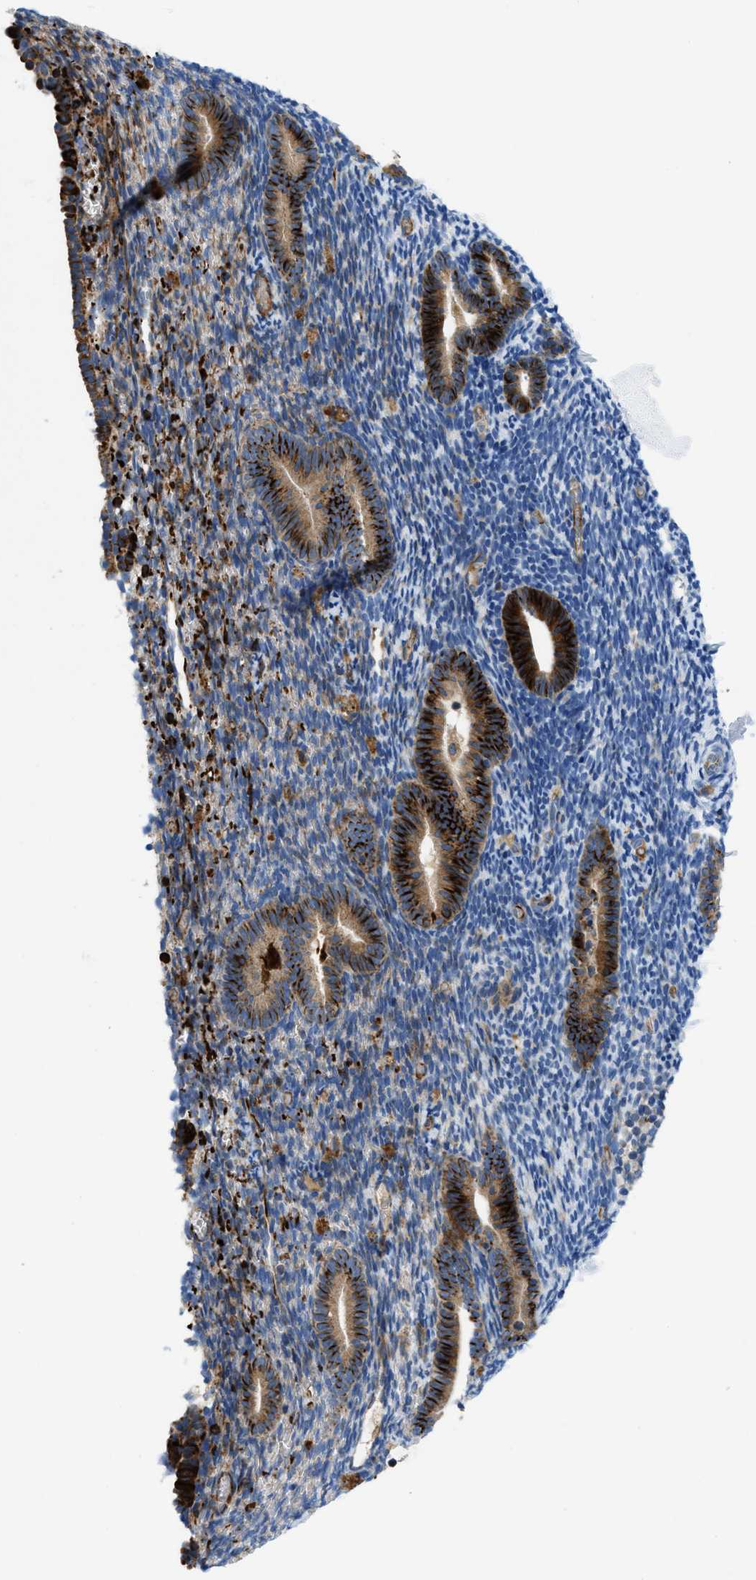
{"staining": {"intensity": "moderate", "quantity": "<25%", "location": "cytoplasmic/membranous"}, "tissue": "endometrium", "cell_type": "Cells in endometrial stroma", "image_type": "normal", "snomed": [{"axis": "morphology", "description": "Normal tissue, NOS"}, {"axis": "topography", "description": "Endometrium"}], "caption": "Immunohistochemistry histopathology image of benign human endometrium stained for a protein (brown), which exhibits low levels of moderate cytoplasmic/membranous staining in approximately <25% of cells in endometrial stroma.", "gene": "ZNF831", "patient": {"sex": "female", "age": 51}}